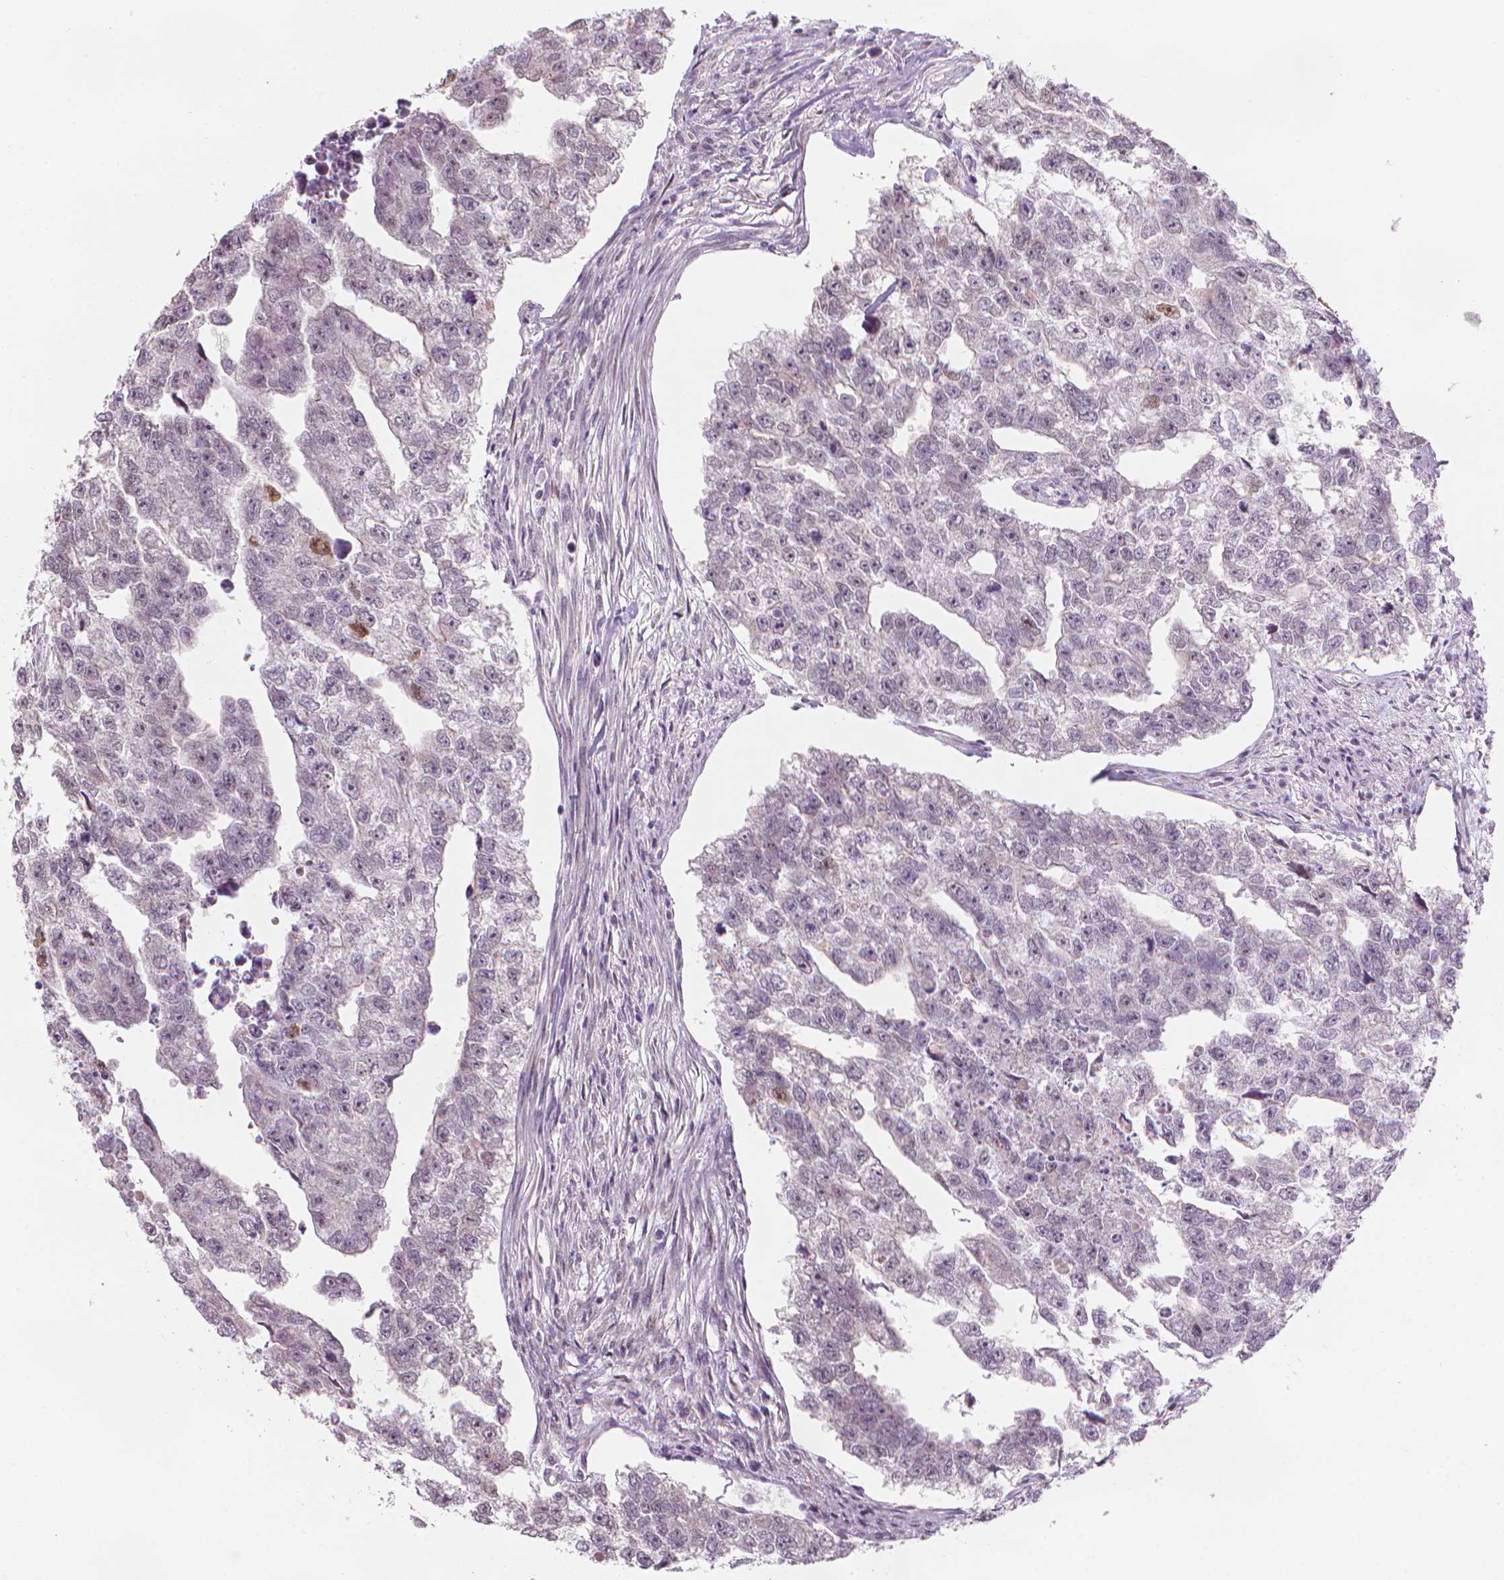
{"staining": {"intensity": "moderate", "quantity": "<25%", "location": "nuclear"}, "tissue": "testis cancer", "cell_type": "Tumor cells", "image_type": "cancer", "snomed": [{"axis": "morphology", "description": "Carcinoma, Embryonal, NOS"}, {"axis": "morphology", "description": "Teratoma, malignant, NOS"}, {"axis": "topography", "description": "Testis"}], "caption": "Human testis cancer stained with a protein marker demonstrates moderate staining in tumor cells.", "gene": "IFFO1", "patient": {"sex": "male", "age": 44}}